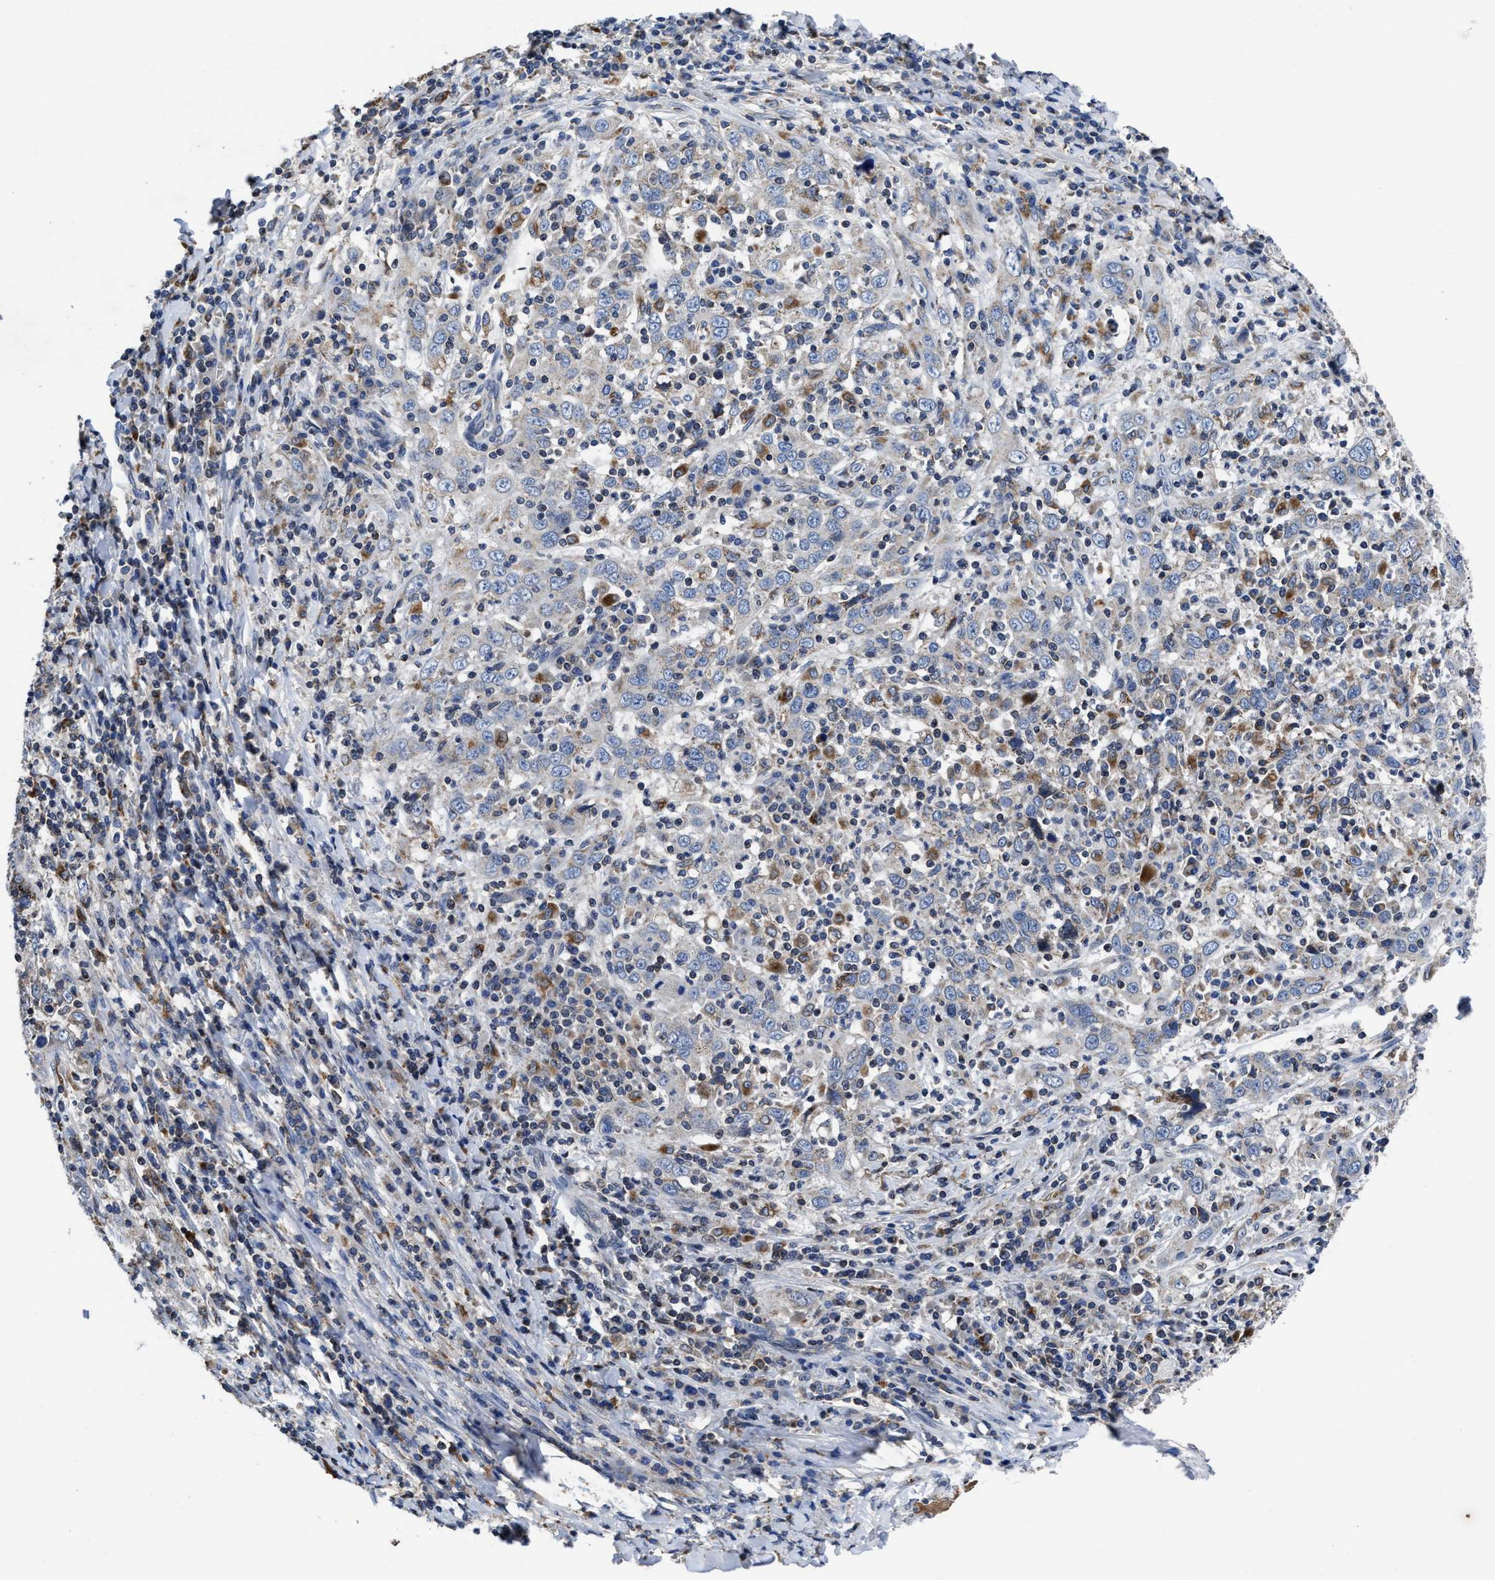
{"staining": {"intensity": "negative", "quantity": "none", "location": "none"}, "tissue": "cervical cancer", "cell_type": "Tumor cells", "image_type": "cancer", "snomed": [{"axis": "morphology", "description": "Squamous cell carcinoma, NOS"}, {"axis": "topography", "description": "Cervix"}], "caption": "Squamous cell carcinoma (cervical) was stained to show a protein in brown. There is no significant expression in tumor cells.", "gene": "CACNA1D", "patient": {"sex": "female", "age": 46}}